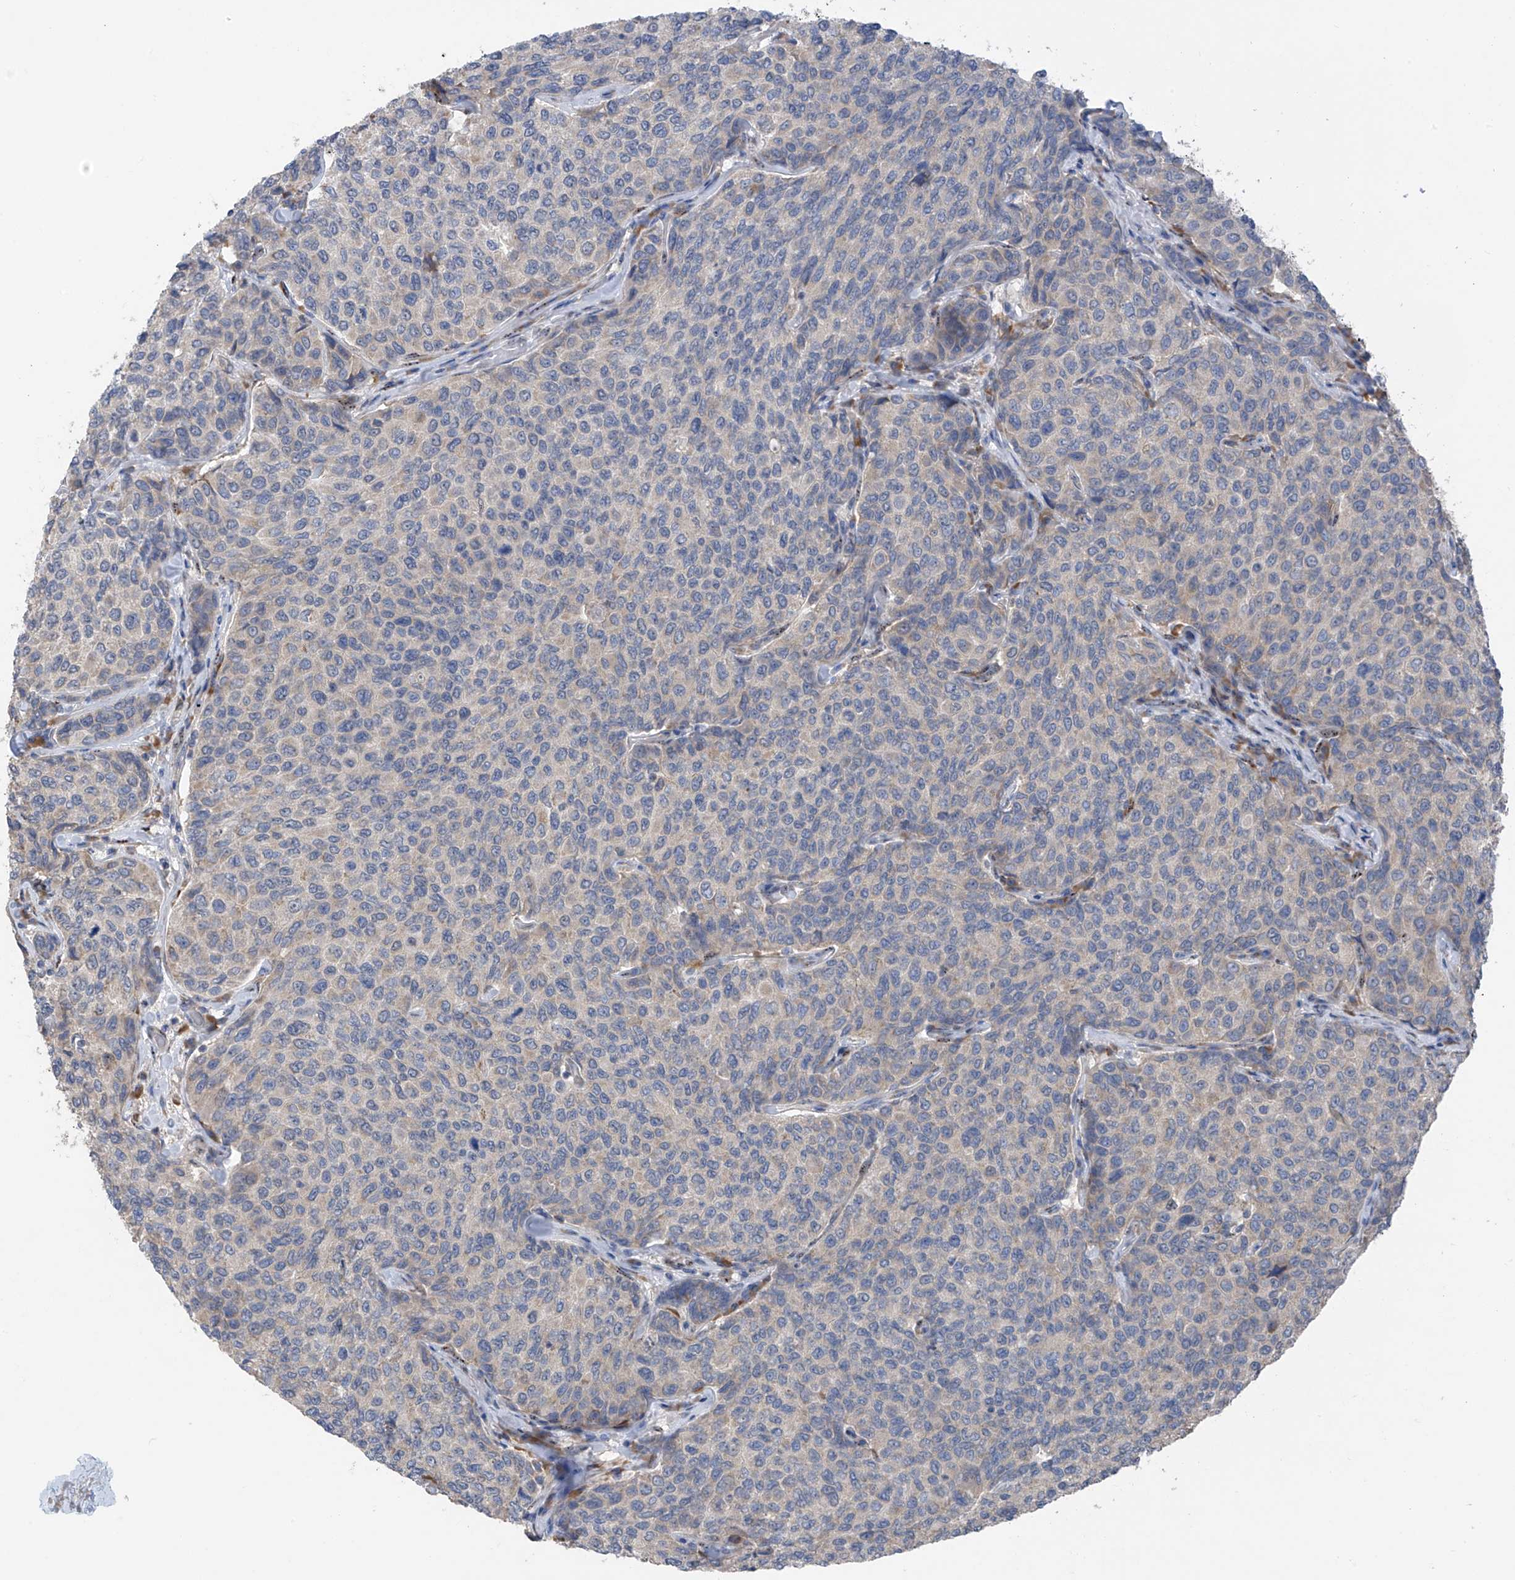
{"staining": {"intensity": "weak", "quantity": "<25%", "location": "cytoplasmic/membranous"}, "tissue": "breast cancer", "cell_type": "Tumor cells", "image_type": "cancer", "snomed": [{"axis": "morphology", "description": "Duct carcinoma"}, {"axis": "topography", "description": "Breast"}], "caption": "This is an IHC image of human breast cancer. There is no staining in tumor cells.", "gene": "RPL4", "patient": {"sex": "female", "age": 55}}